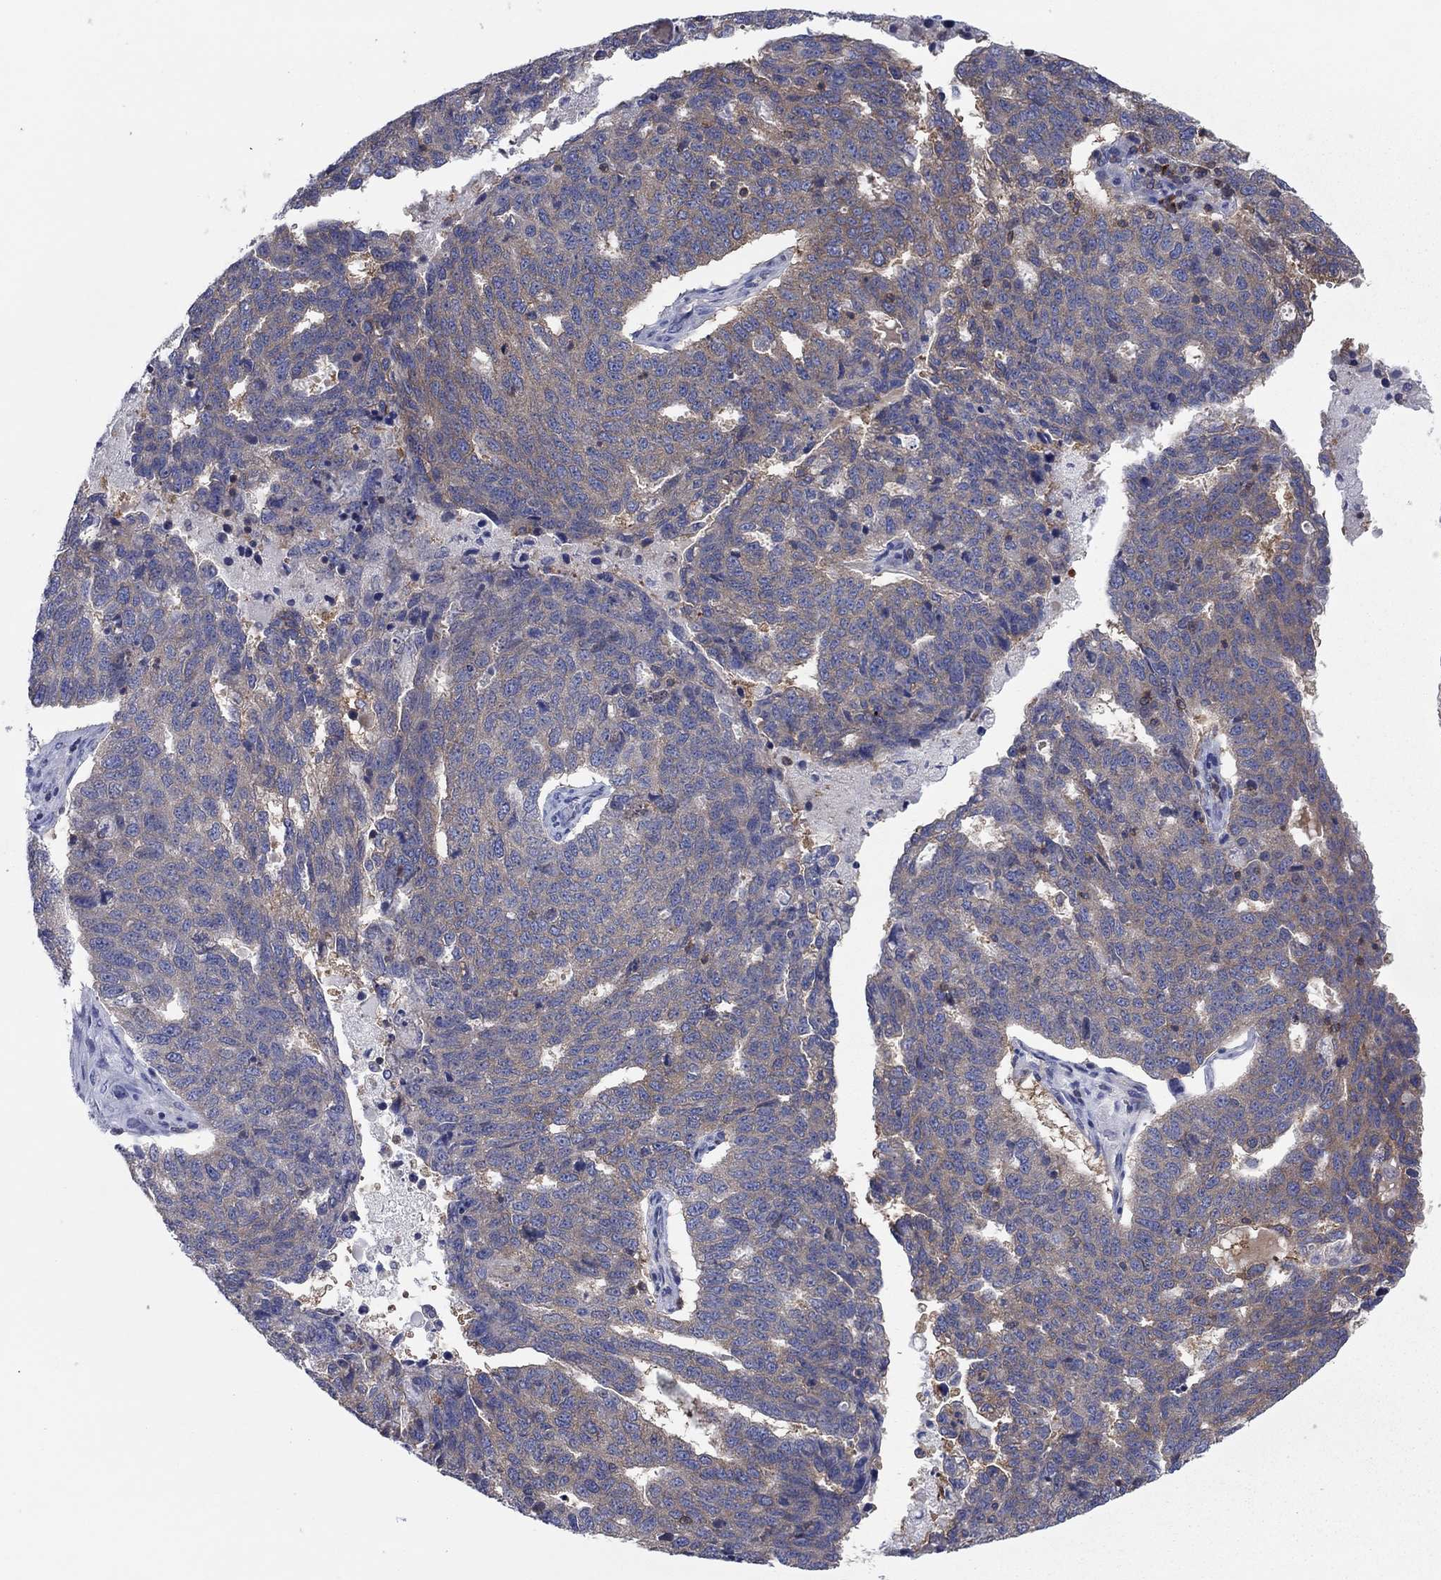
{"staining": {"intensity": "weak", "quantity": "25%-75%", "location": "cytoplasmic/membranous"}, "tissue": "ovarian cancer", "cell_type": "Tumor cells", "image_type": "cancer", "snomed": [{"axis": "morphology", "description": "Cystadenocarcinoma, serous, NOS"}, {"axis": "topography", "description": "Ovary"}], "caption": "Weak cytoplasmic/membranous expression for a protein is seen in approximately 25%-75% of tumor cells of ovarian cancer (serous cystadenocarcinoma) using IHC.", "gene": "PVR", "patient": {"sex": "female", "age": 71}}